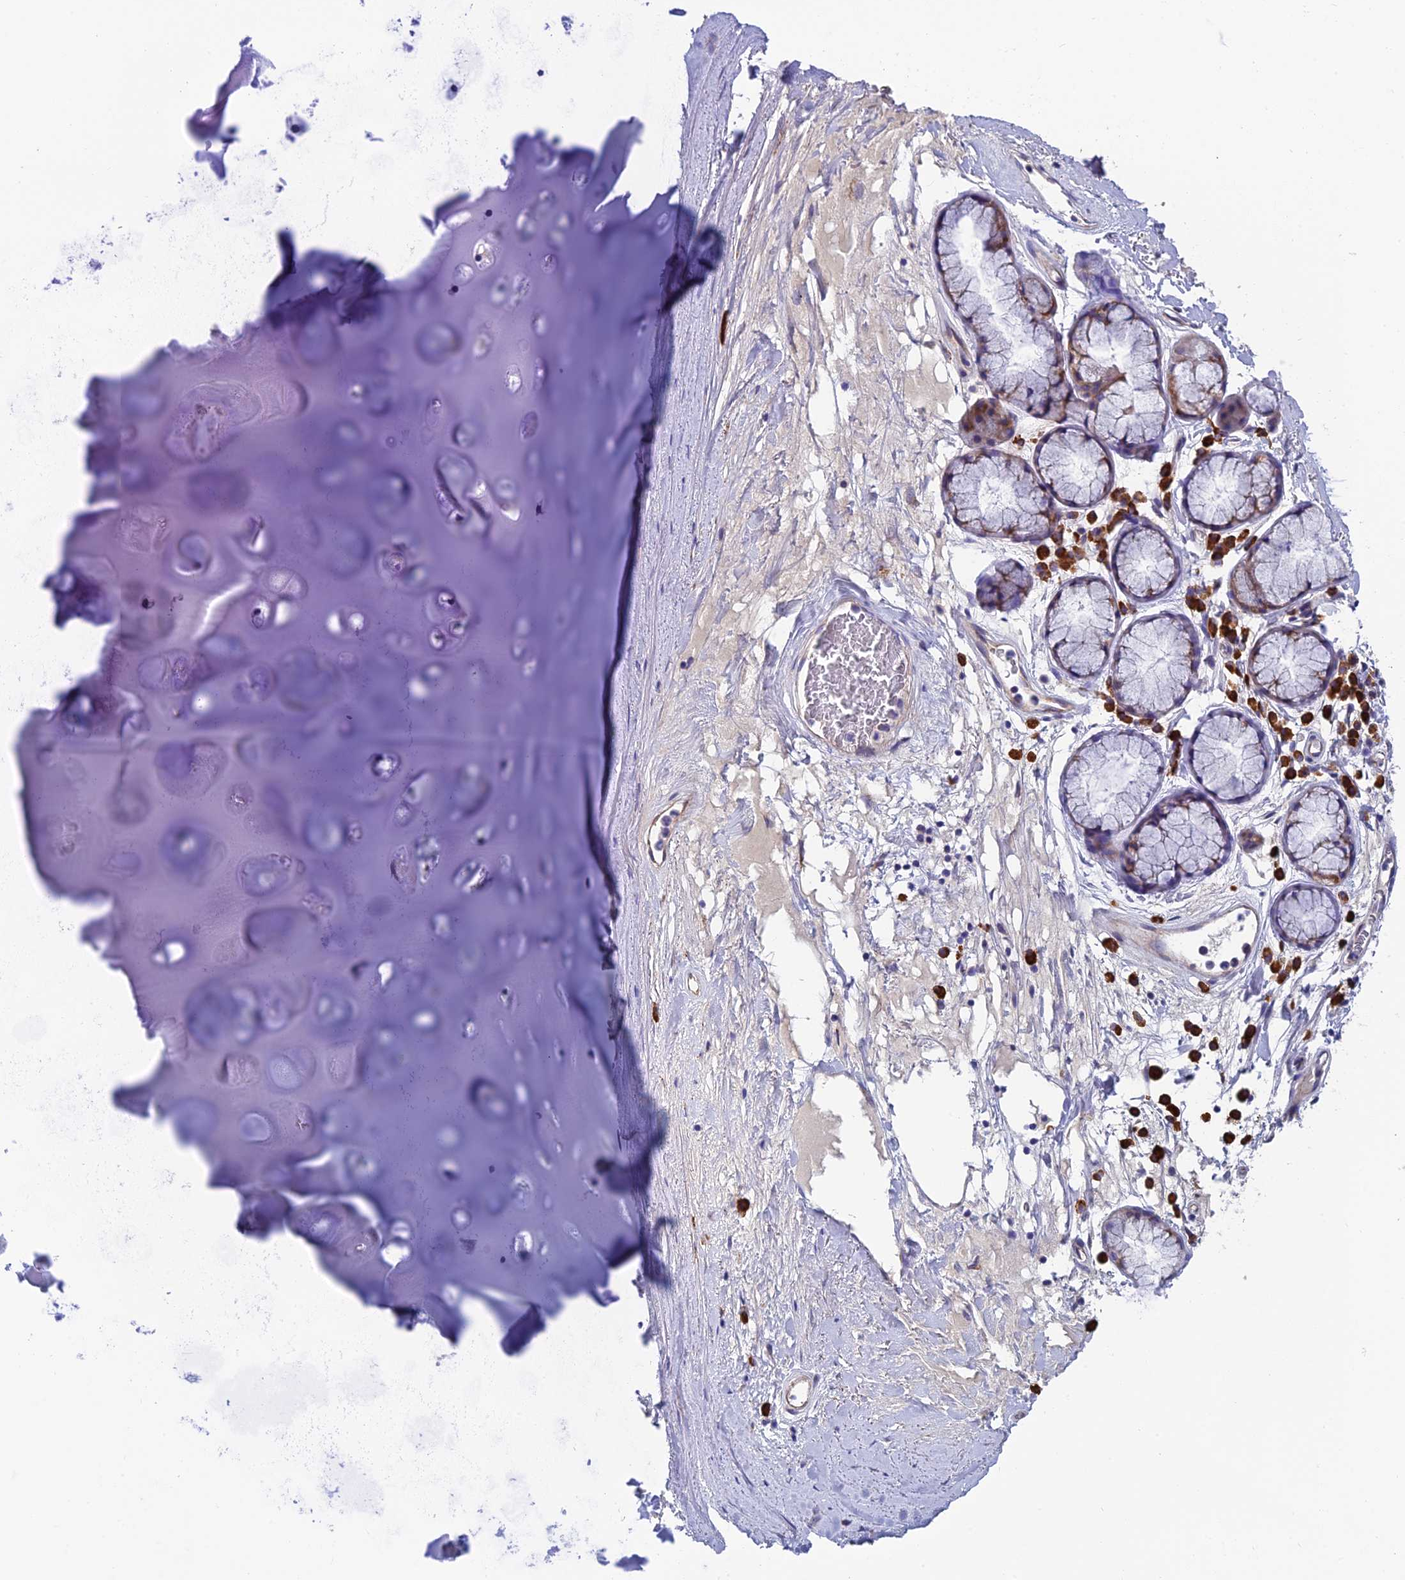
{"staining": {"intensity": "negative", "quantity": "none", "location": "none"}, "tissue": "adipose tissue", "cell_type": "Adipocytes", "image_type": "normal", "snomed": [{"axis": "morphology", "description": "Normal tissue, NOS"}, {"axis": "topography", "description": "Cartilage tissue"}], "caption": "High magnification brightfield microscopy of benign adipose tissue stained with DAB (3,3'-diaminobenzidine) (brown) and counterstained with hematoxylin (blue): adipocytes show no significant expression. The staining was performed using DAB (3,3'-diaminobenzidine) to visualize the protein expression in brown, while the nuclei were stained in blue with hematoxylin (Magnification: 20x).", "gene": "MACIR", "patient": {"sex": "female", "age": 63}}